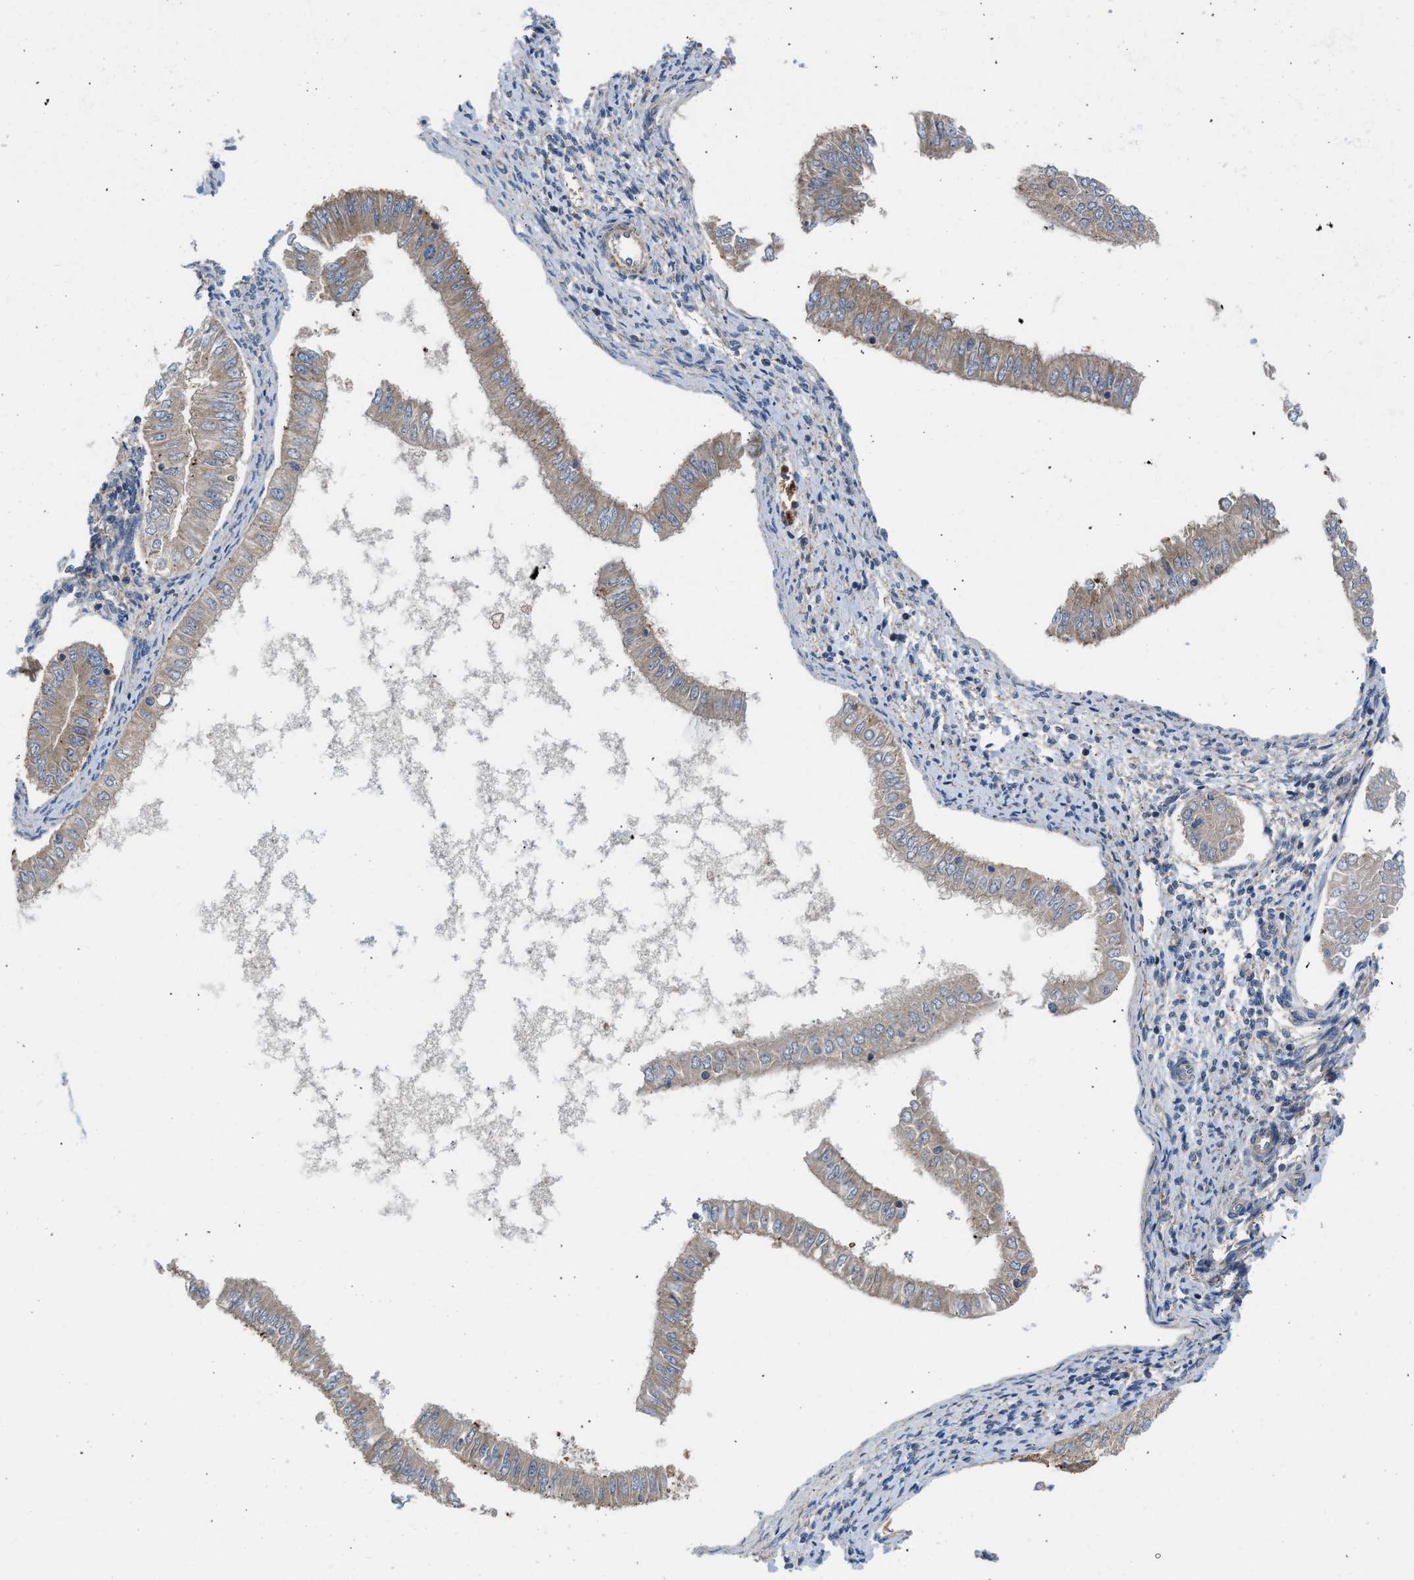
{"staining": {"intensity": "moderate", "quantity": "<25%", "location": "cytoplasmic/membranous"}, "tissue": "endometrial cancer", "cell_type": "Tumor cells", "image_type": "cancer", "snomed": [{"axis": "morphology", "description": "Adenocarcinoma, NOS"}, {"axis": "topography", "description": "Endometrium"}], "caption": "Immunohistochemical staining of endometrial adenocarcinoma exhibits low levels of moderate cytoplasmic/membranous expression in about <25% of tumor cells.", "gene": "CHKB", "patient": {"sex": "female", "age": 53}}